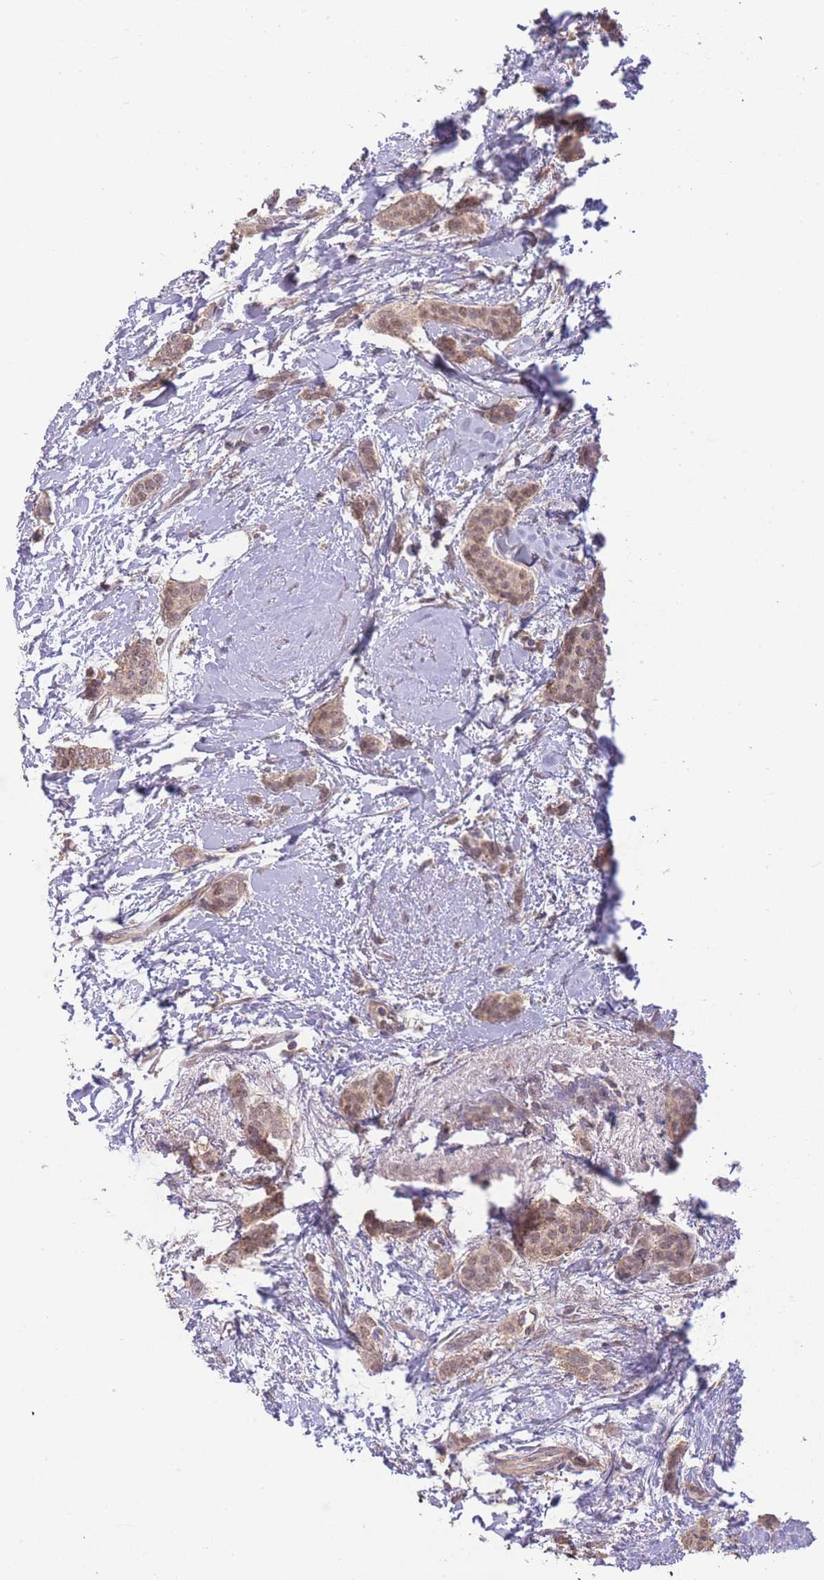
{"staining": {"intensity": "weak", "quantity": ">75%", "location": "cytoplasmic/membranous,nuclear"}, "tissue": "breast cancer", "cell_type": "Tumor cells", "image_type": "cancer", "snomed": [{"axis": "morphology", "description": "Duct carcinoma"}, {"axis": "topography", "description": "Breast"}], "caption": "Breast cancer stained with a brown dye shows weak cytoplasmic/membranous and nuclear positive positivity in approximately >75% of tumor cells.", "gene": "RNF144B", "patient": {"sex": "female", "age": 72}}